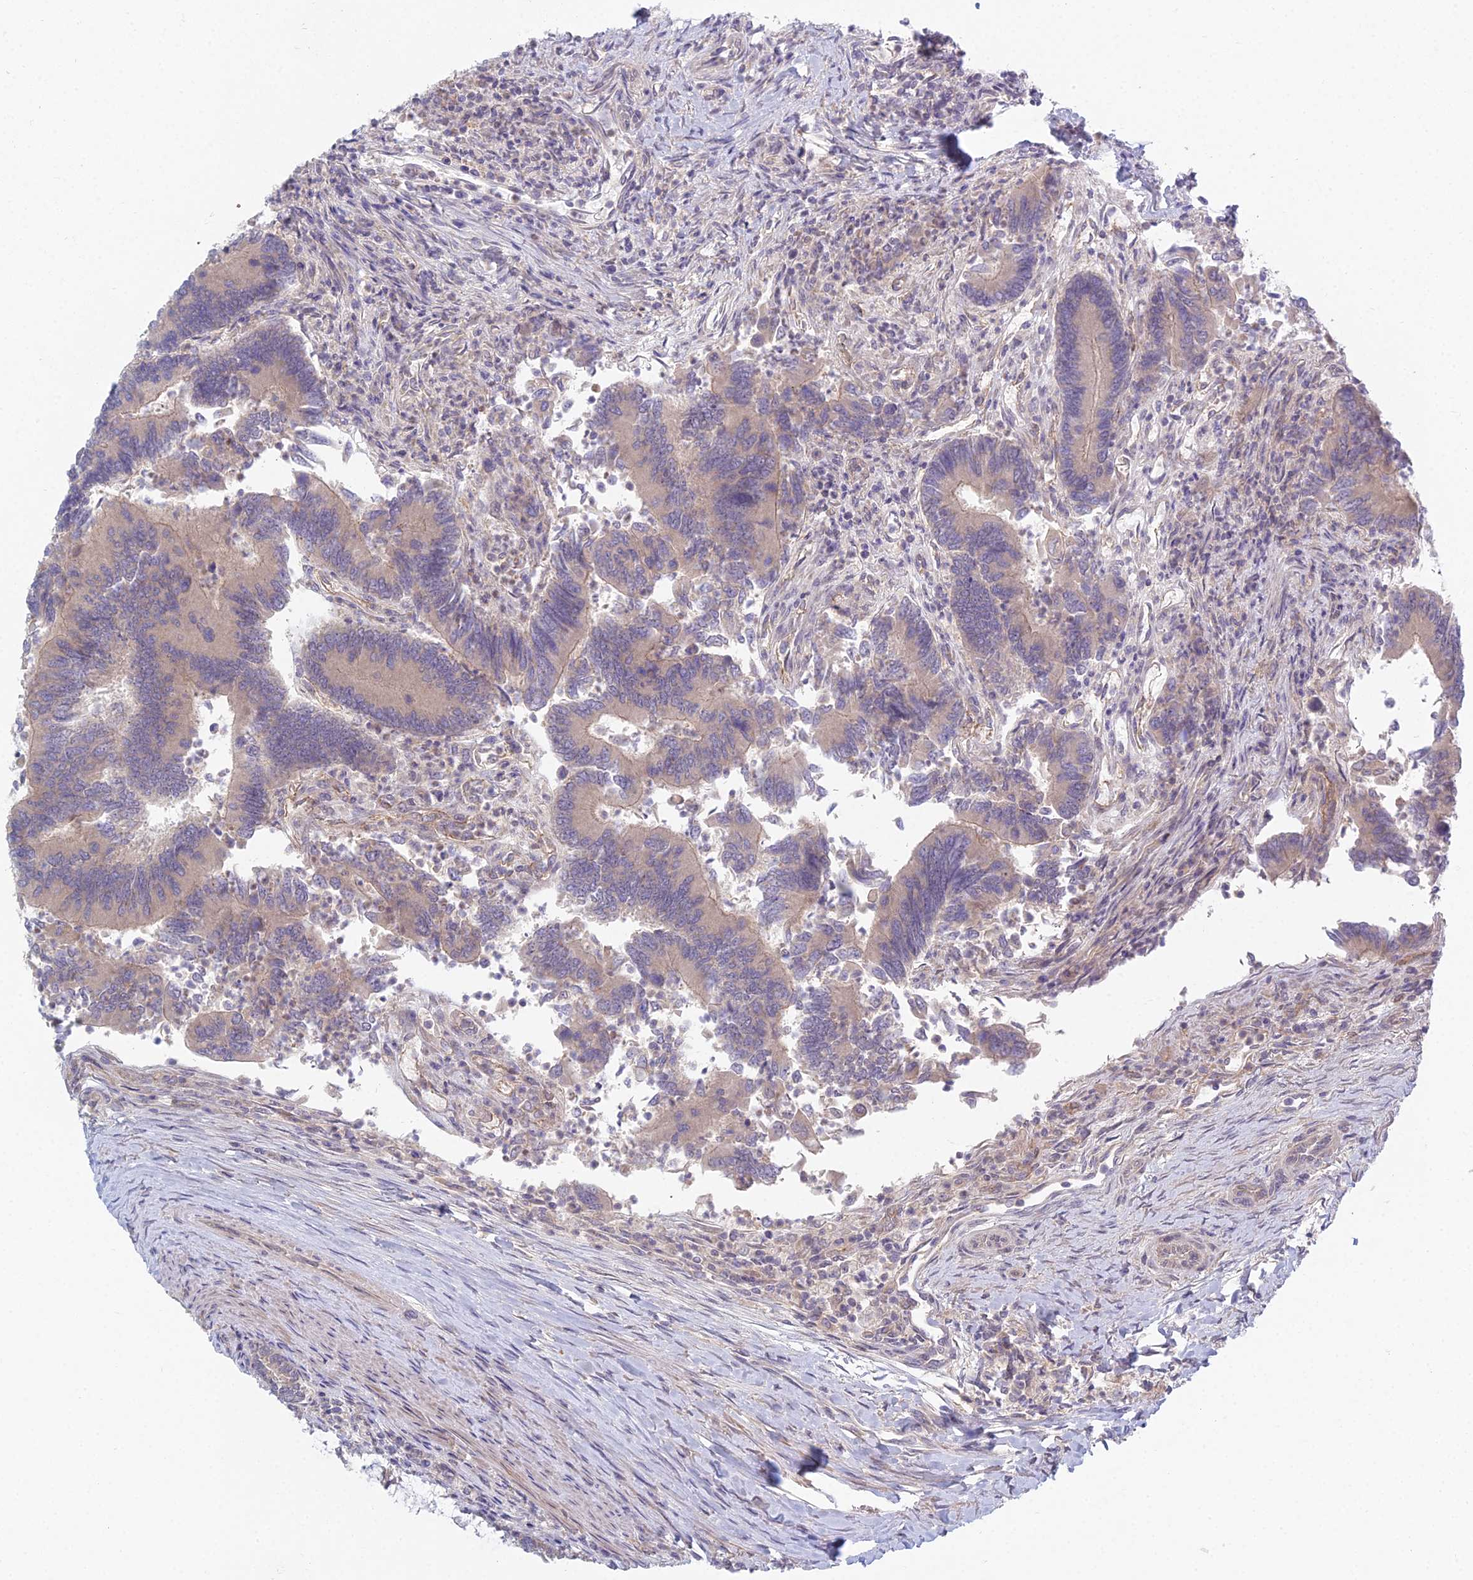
{"staining": {"intensity": "weak", "quantity": "<25%", "location": "cytoplasmic/membranous"}, "tissue": "colorectal cancer", "cell_type": "Tumor cells", "image_type": "cancer", "snomed": [{"axis": "morphology", "description": "Adenocarcinoma, NOS"}, {"axis": "topography", "description": "Colon"}], "caption": "Image shows no protein positivity in tumor cells of colorectal cancer (adenocarcinoma) tissue.", "gene": "METTL26", "patient": {"sex": "female", "age": 67}}